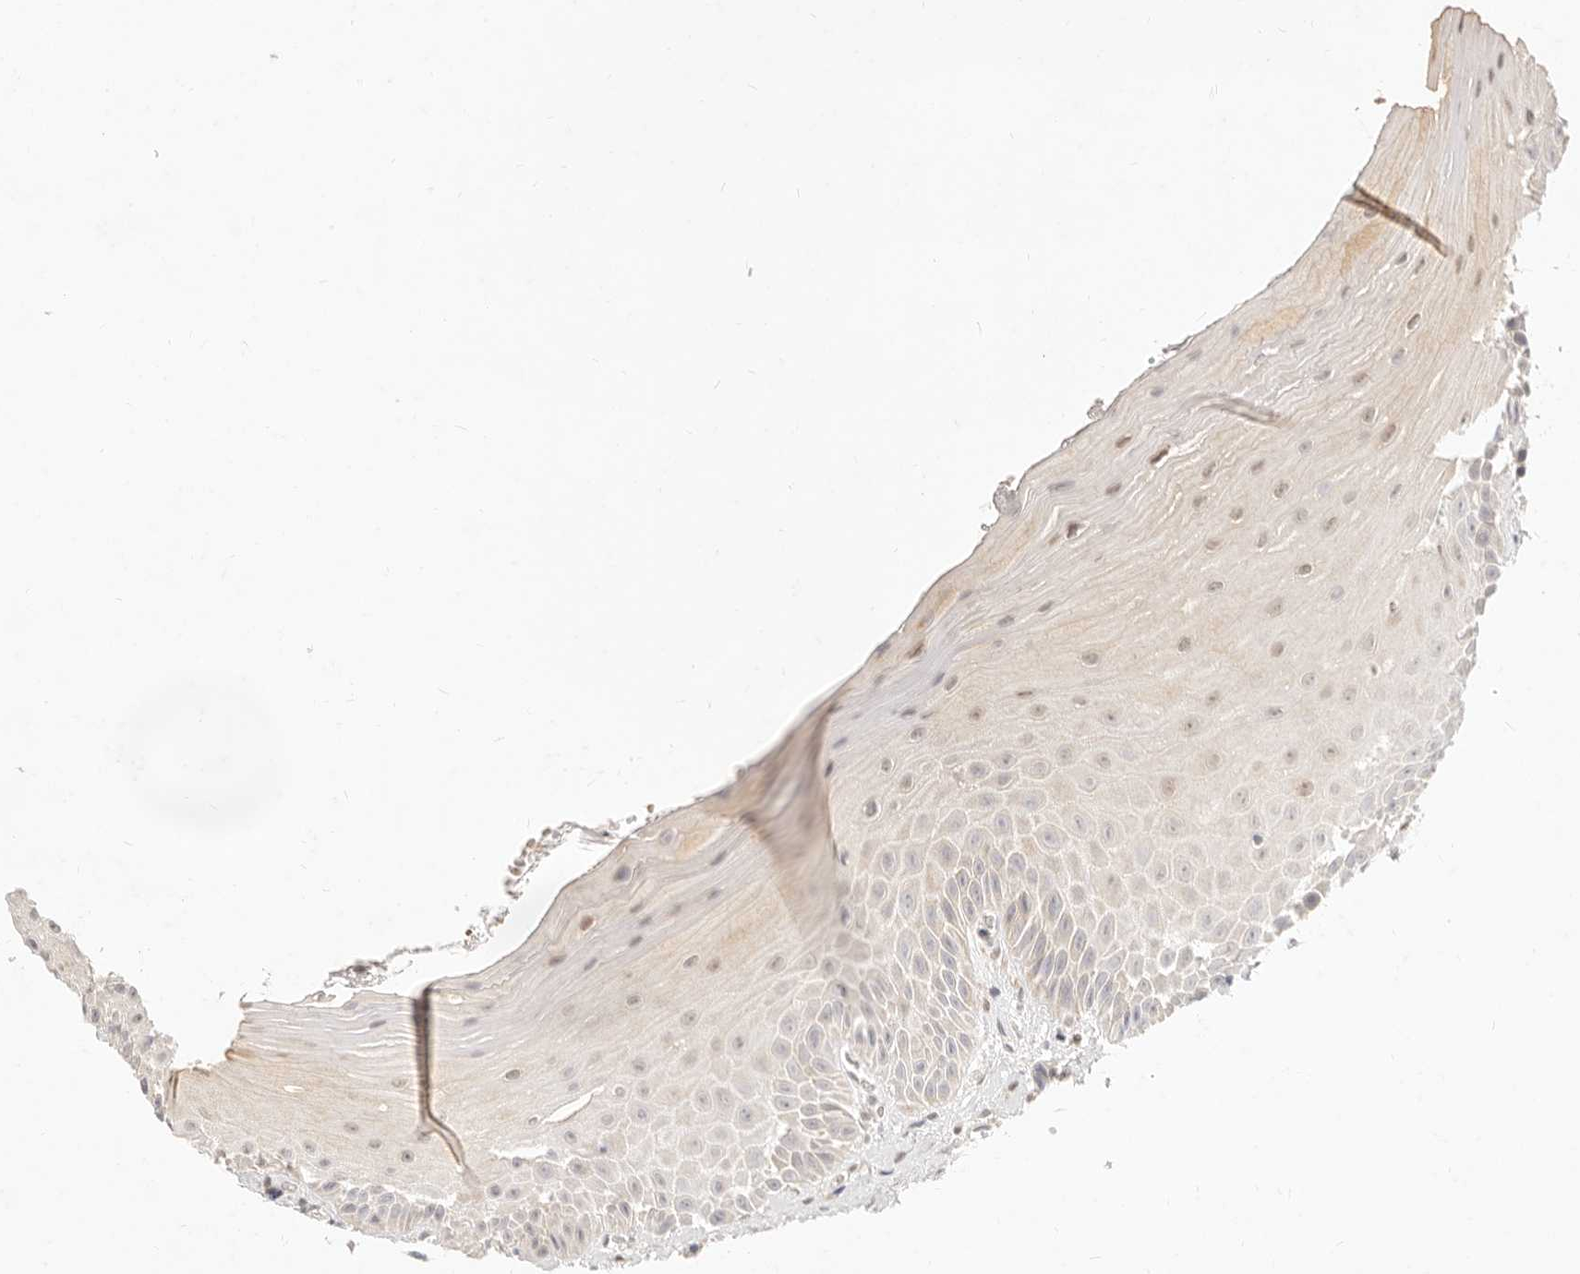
{"staining": {"intensity": "weak", "quantity": ">75%", "location": "nuclear"}, "tissue": "oral mucosa", "cell_type": "Squamous epithelial cells", "image_type": "normal", "snomed": [{"axis": "morphology", "description": "Normal tissue, NOS"}, {"axis": "topography", "description": "Oral tissue"}], "caption": "High-magnification brightfield microscopy of normal oral mucosa stained with DAB (3,3'-diaminobenzidine) (brown) and counterstained with hematoxylin (blue). squamous epithelial cells exhibit weak nuclear positivity is present in about>75% of cells. Nuclei are stained in blue.", "gene": "ASCL3", "patient": {"sex": "male", "age": 66}}